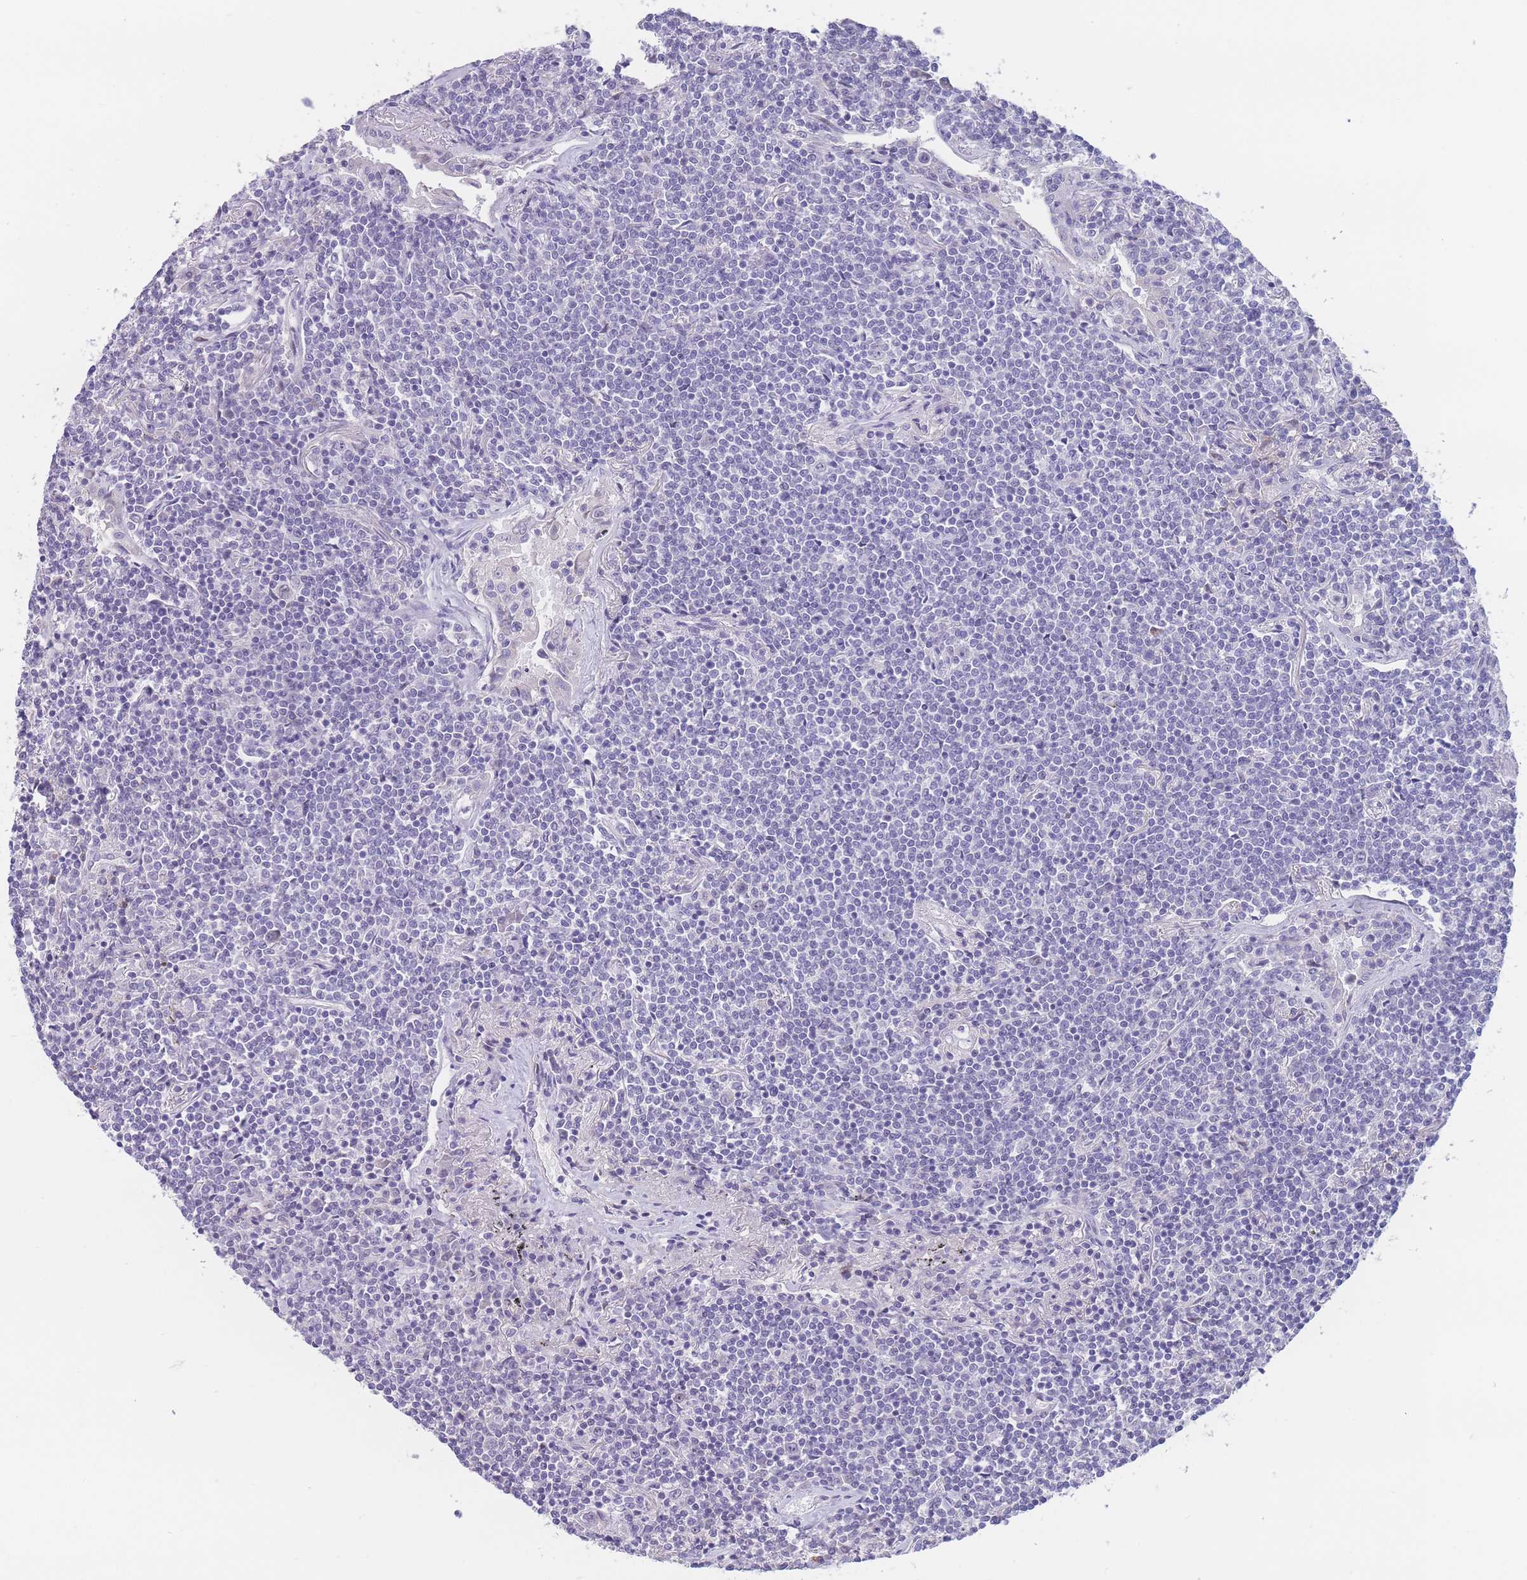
{"staining": {"intensity": "negative", "quantity": "none", "location": "none"}, "tissue": "lymphoma", "cell_type": "Tumor cells", "image_type": "cancer", "snomed": [{"axis": "morphology", "description": "Malignant lymphoma, non-Hodgkin's type, Low grade"}, {"axis": "topography", "description": "Lung"}], "caption": "DAB (3,3'-diaminobenzidine) immunohistochemical staining of human lymphoma demonstrates no significant expression in tumor cells.", "gene": "SHCBP1", "patient": {"sex": "female", "age": 71}}